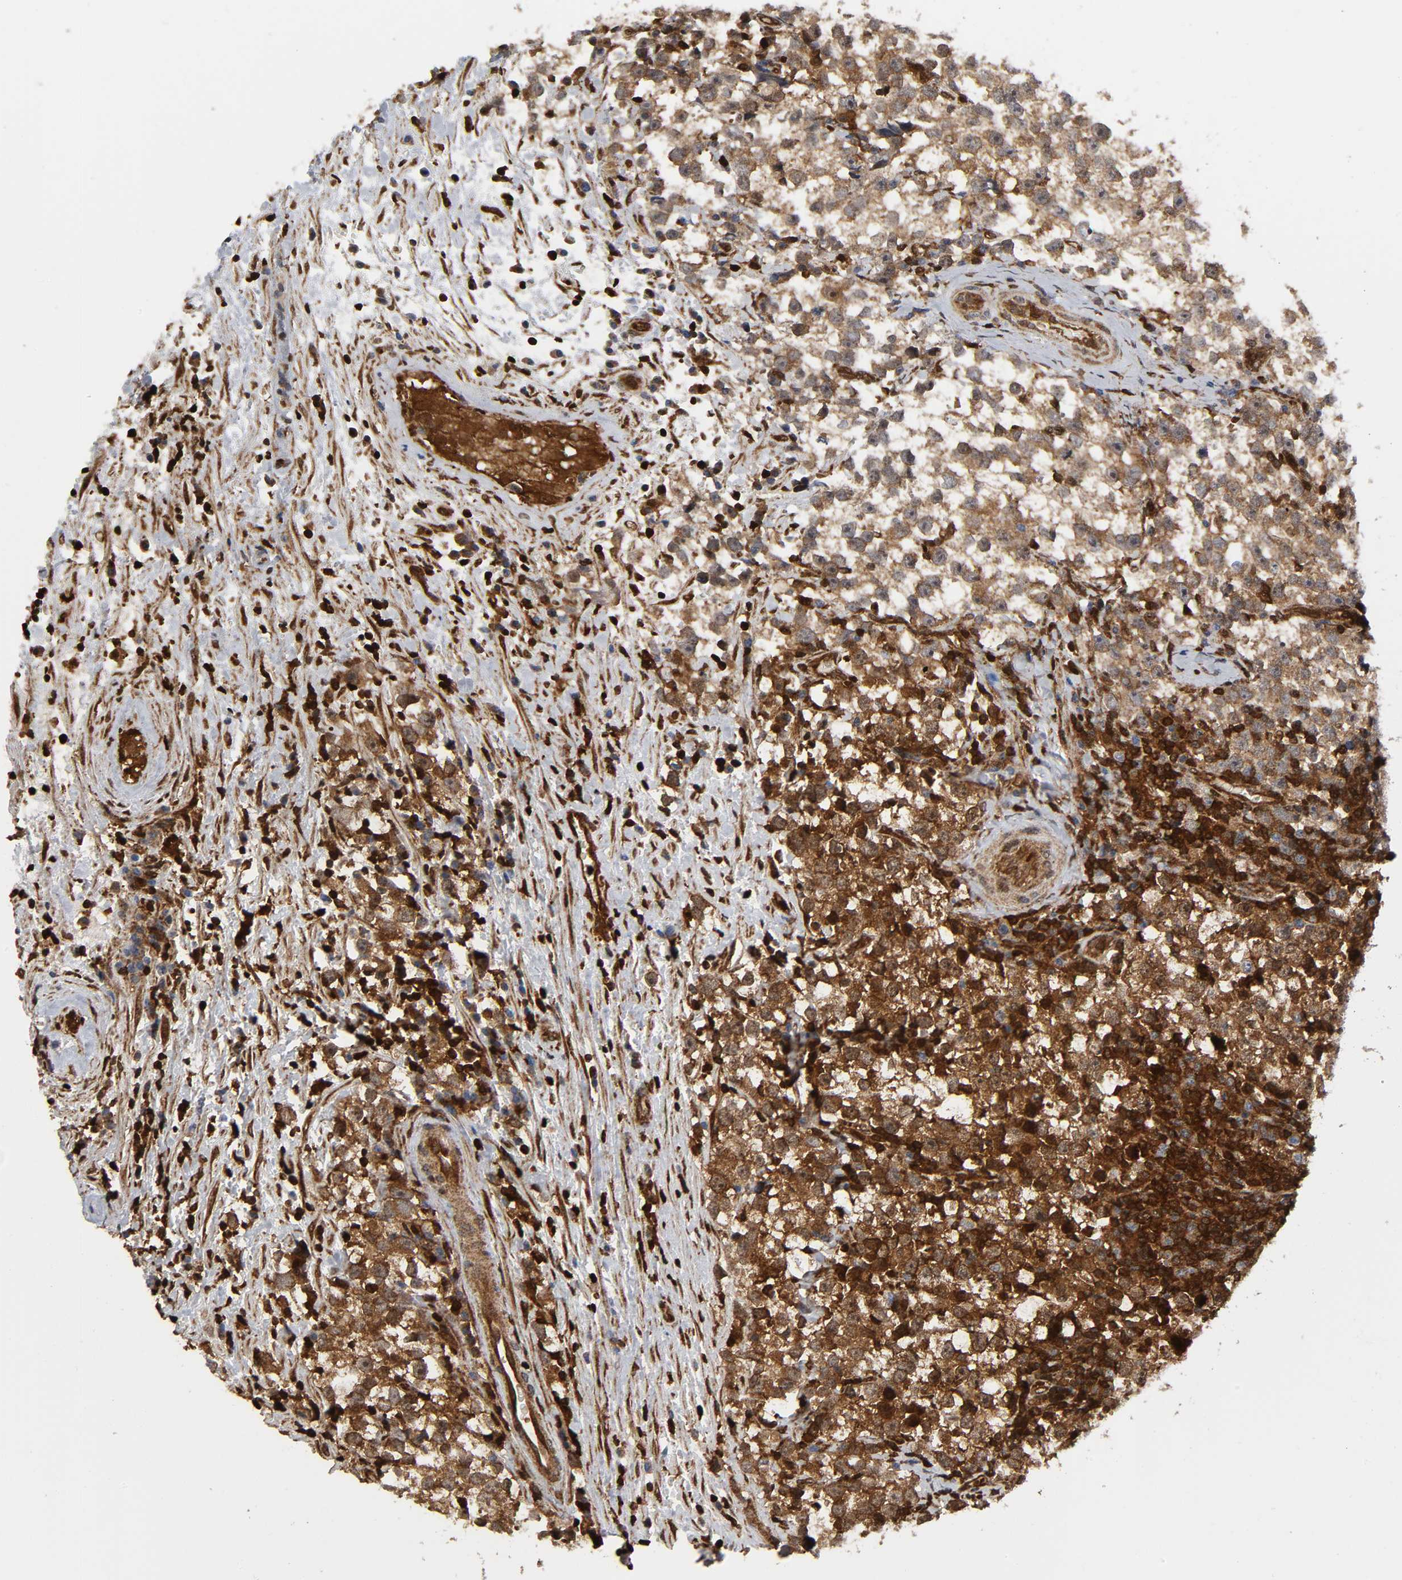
{"staining": {"intensity": "moderate", "quantity": ">75%", "location": "cytoplasmic/membranous"}, "tissue": "testis cancer", "cell_type": "Tumor cells", "image_type": "cancer", "snomed": [{"axis": "morphology", "description": "Seminoma, NOS"}, {"axis": "topography", "description": "Testis"}], "caption": "The image demonstrates immunohistochemical staining of testis seminoma. There is moderate cytoplasmic/membranous staining is identified in about >75% of tumor cells.", "gene": "MAPK1", "patient": {"sex": "male", "age": 33}}